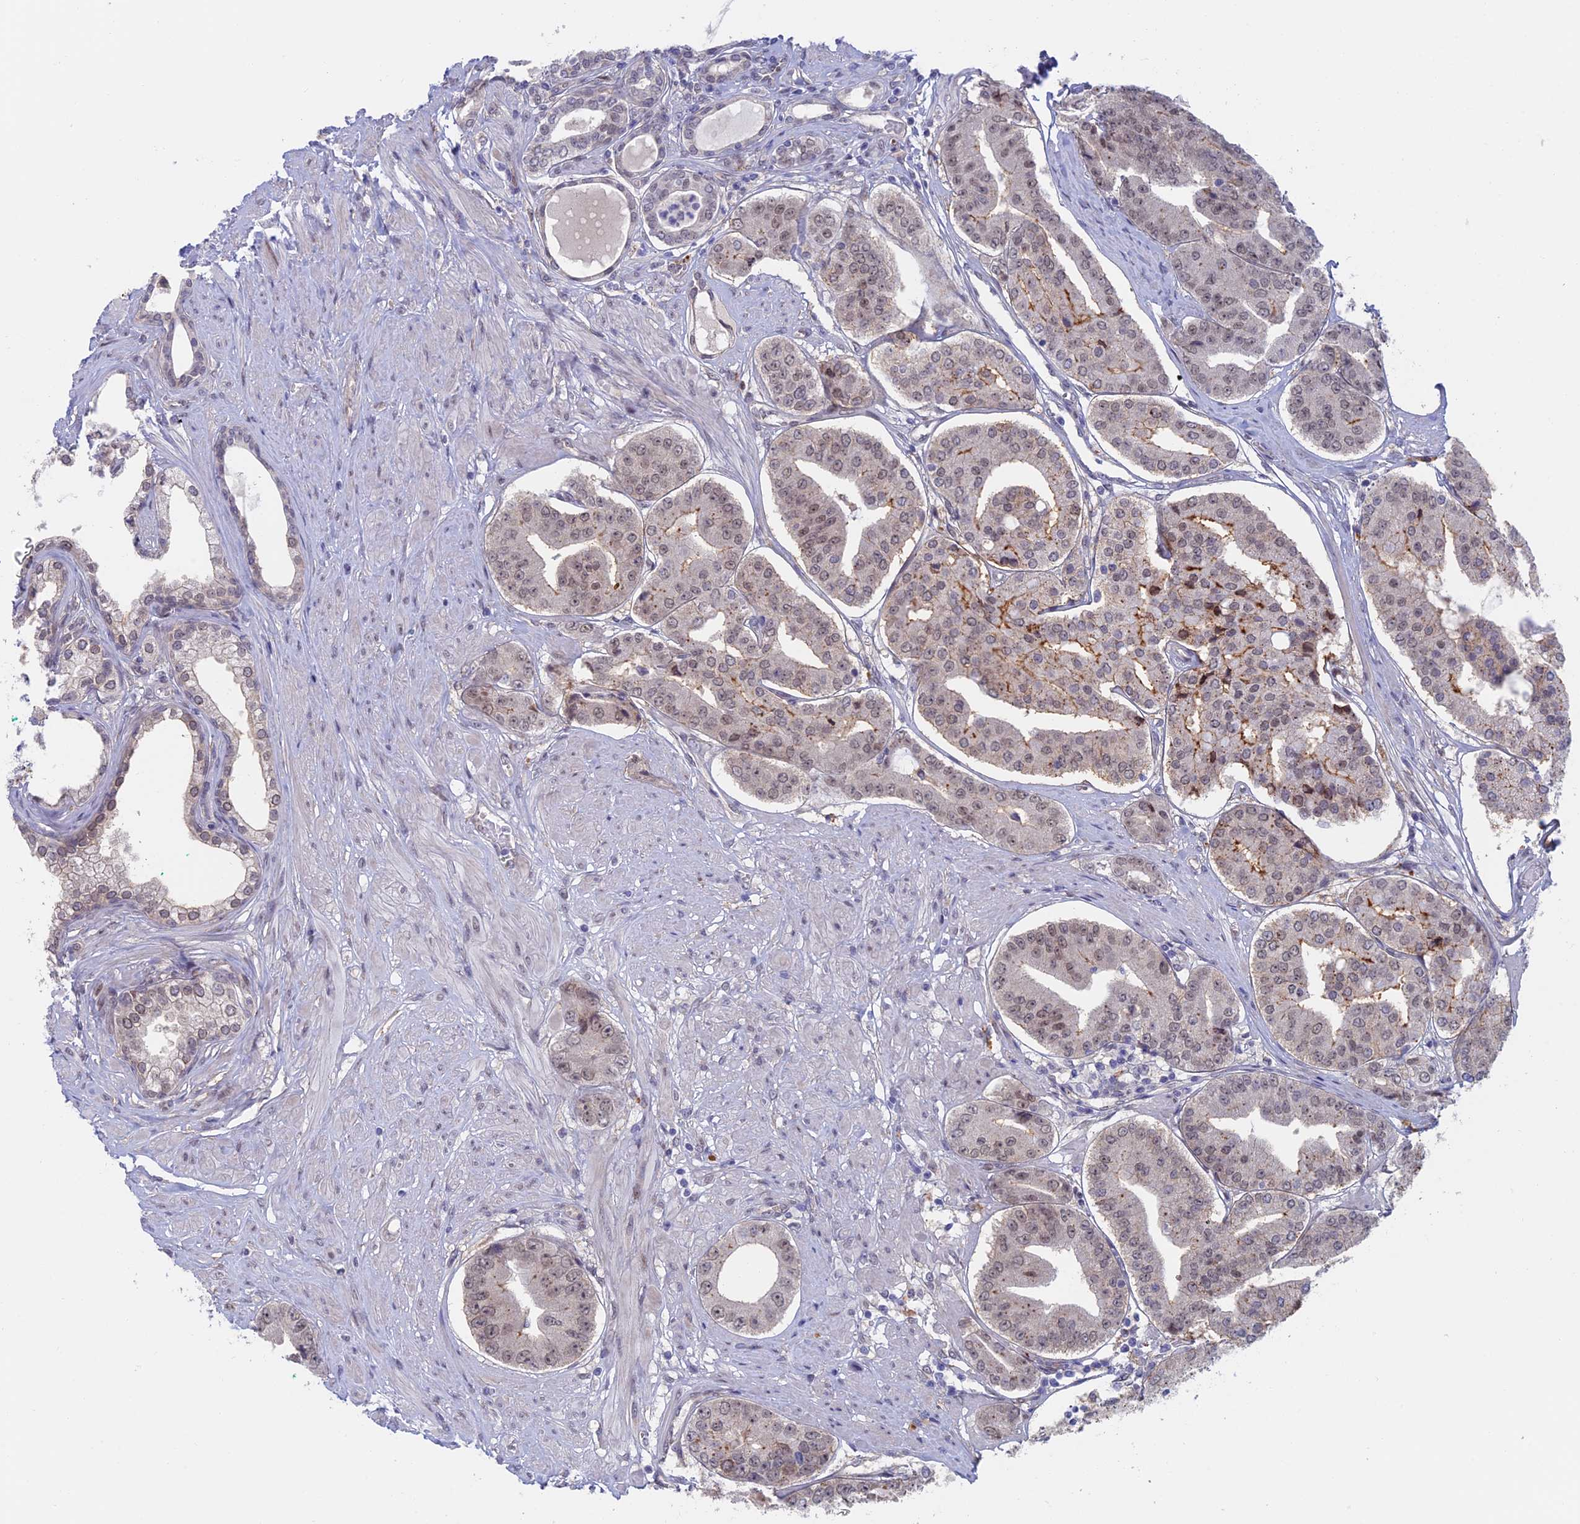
{"staining": {"intensity": "moderate", "quantity": "<25%", "location": "cytoplasmic/membranous,nuclear"}, "tissue": "prostate cancer", "cell_type": "Tumor cells", "image_type": "cancer", "snomed": [{"axis": "morphology", "description": "Adenocarcinoma, High grade"}, {"axis": "topography", "description": "Prostate"}], "caption": "IHC of prostate cancer (high-grade adenocarcinoma) shows low levels of moderate cytoplasmic/membranous and nuclear staining in about <25% of tumor cells. (brown staining indicates protein expression, while blue staining denotes nuclei).", "gene": "ZUP1", "patient": {"sex": "male", "age": 63}}